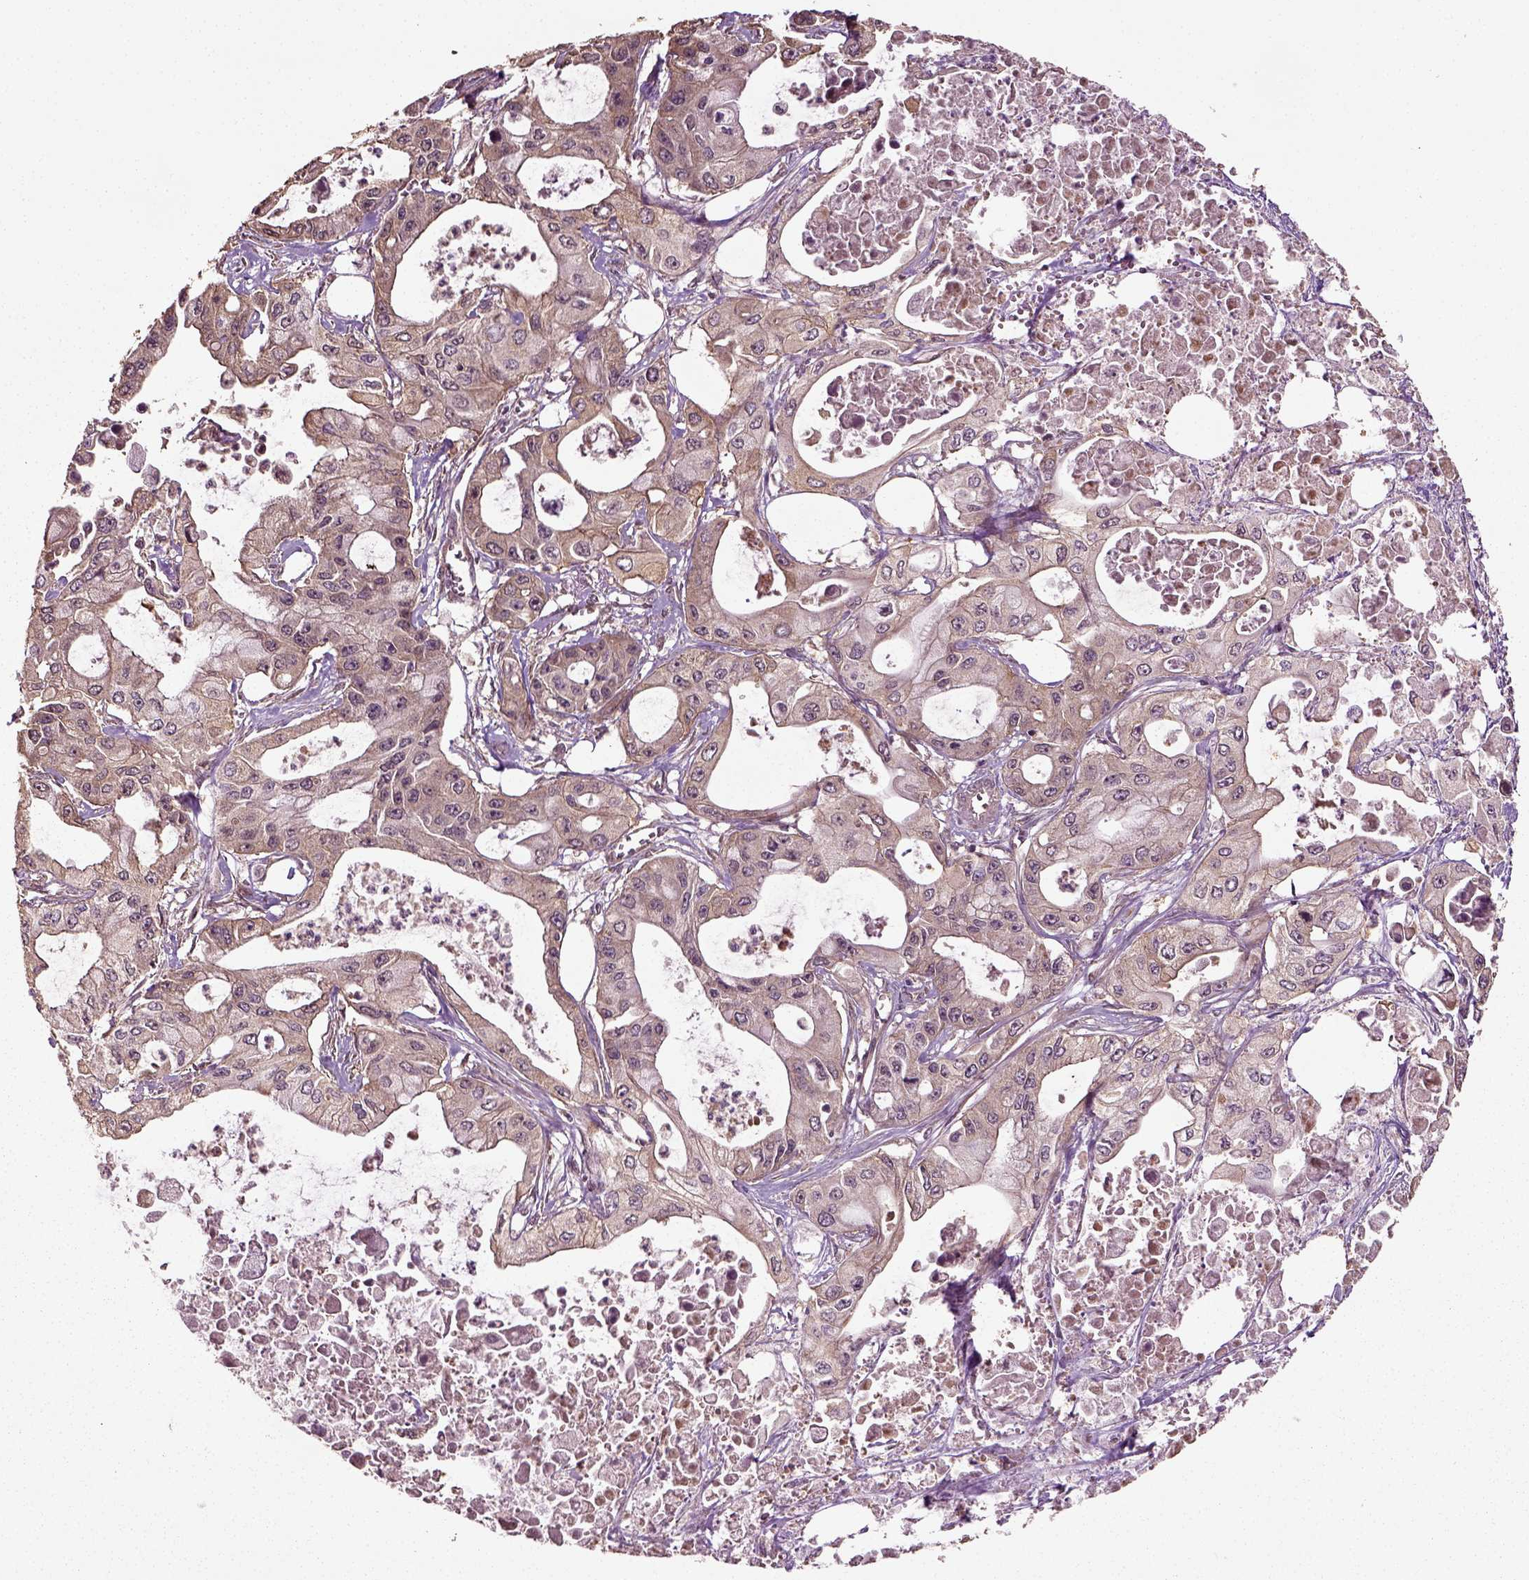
{"staining": {"intensity": "weak", "quantity": "25%-75%", "location": "cytoplasmic/membranous"}, "tissue": "pancreatic cancer", "cell_type": "Tumor cells", "image_type": "cancer", "snomed": [{"axis": "morphology", "description": "Adenocarcinoma, NOS"}, {"axis": "topography", "description": "Pancreas"}], "caption": "Adenocarcinoma (pancreatic) stained with DAB (3,3'-diaminobenzidine) immunohistochemistry (IHC) shows low levels of weak cytoplasmic/membranous expression in about 25%-75% of tumor cells.", "gene": "ERV3-1", "patient": {"sex": "male", "age": 70}}